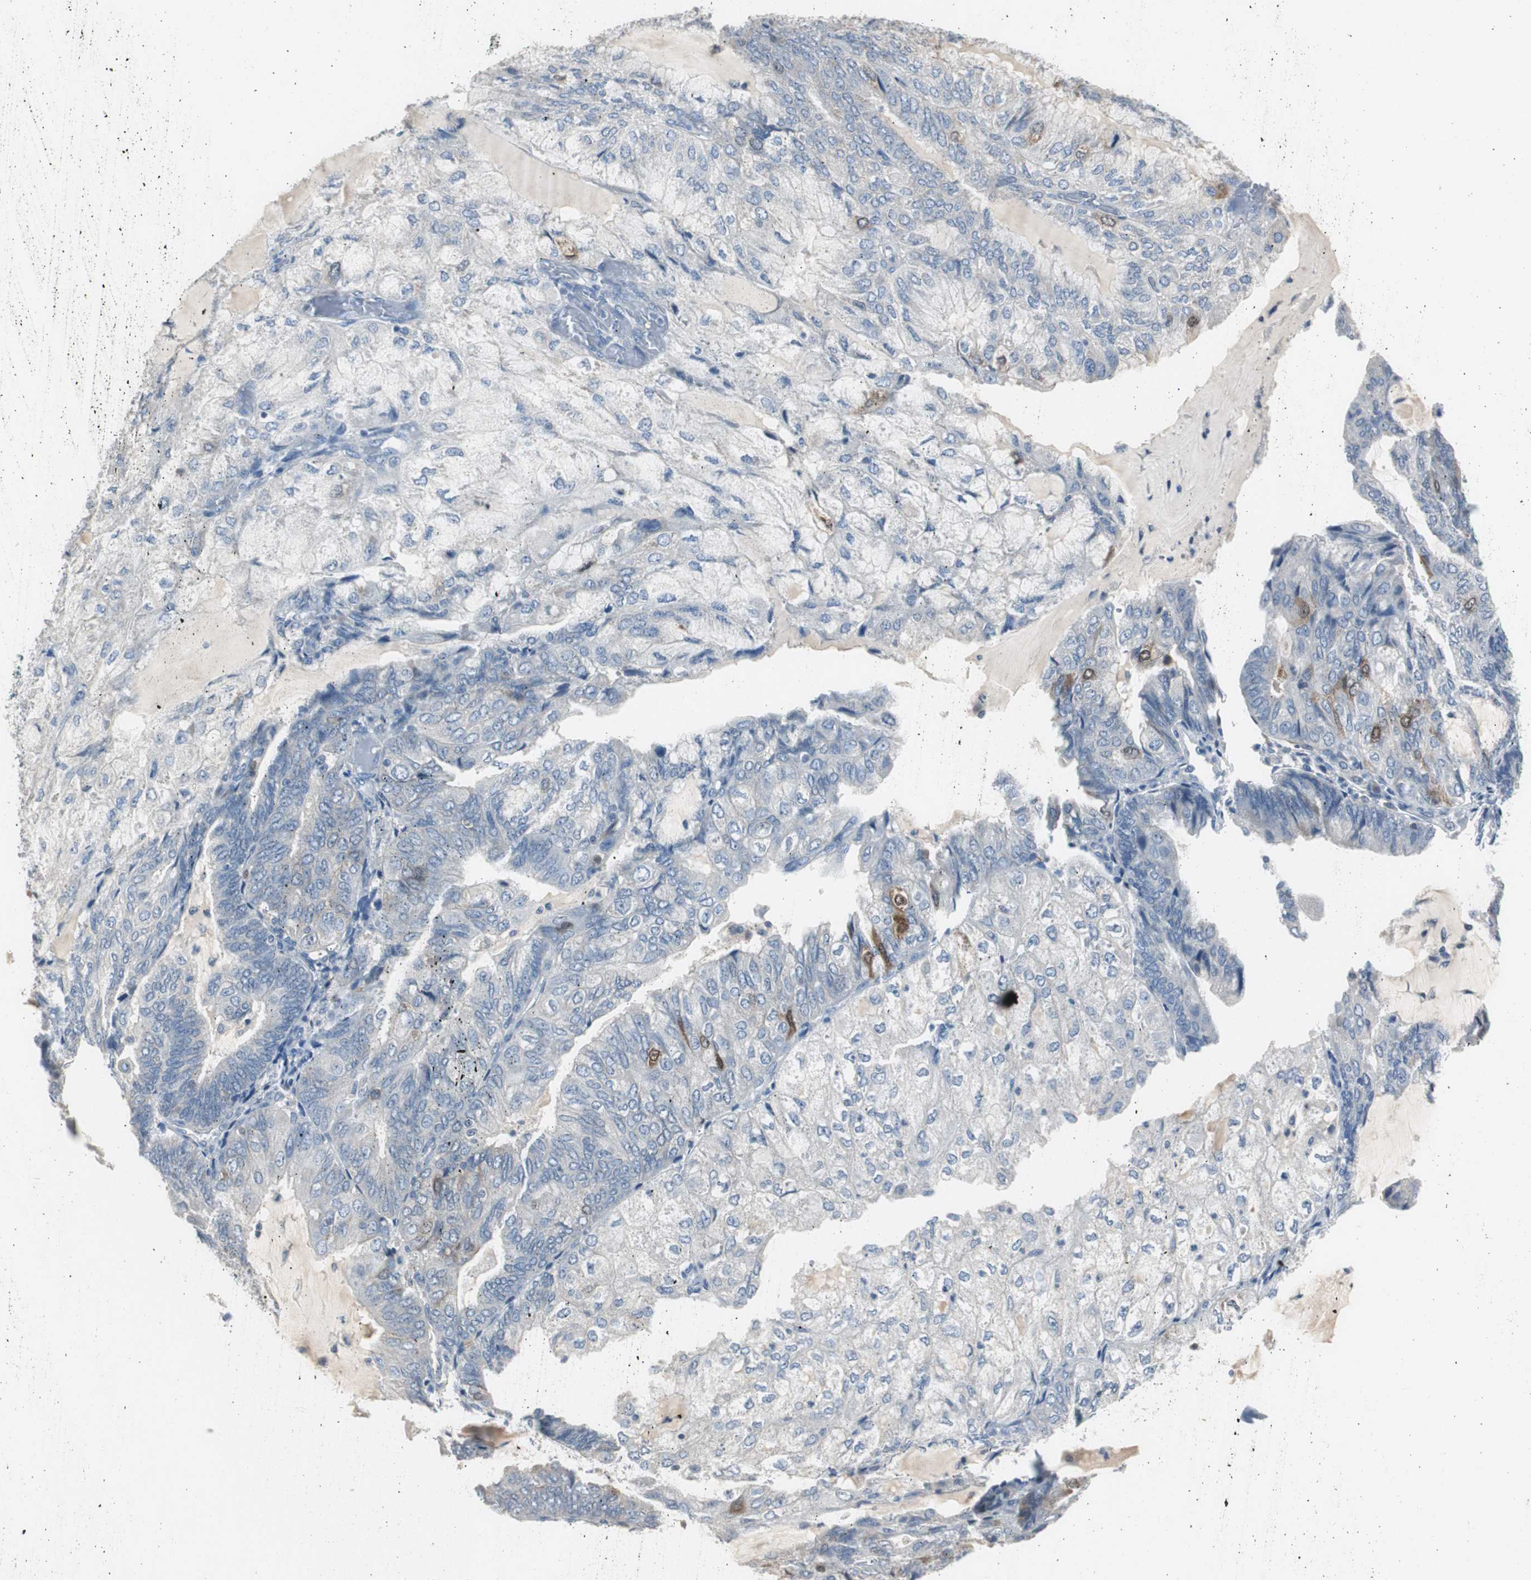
{"staining": {"intensity": "strong", "quantity": "<25%", "location": "cytoplasmic/membranous"}, "tissue": "endometrial cancer", "cell_type": "Tumor cells", "image_type": "cancer", "snomed": [{"axis": "morphology", "description": "Adenocarcinoma, NOS"}, {"axis": "topography", "description": "Endometrium"}], "caption": "Immunohistochemistry (IHC) photomicrograph of adenocarcinoma (endometrial) stained for a protein (brown), which demonstrates medium levels of strong cytoplasmic/membranous expression in about <25% of tumor cells.", "gene": "TK1", "patient": {"sex": "female", "age": 81}}